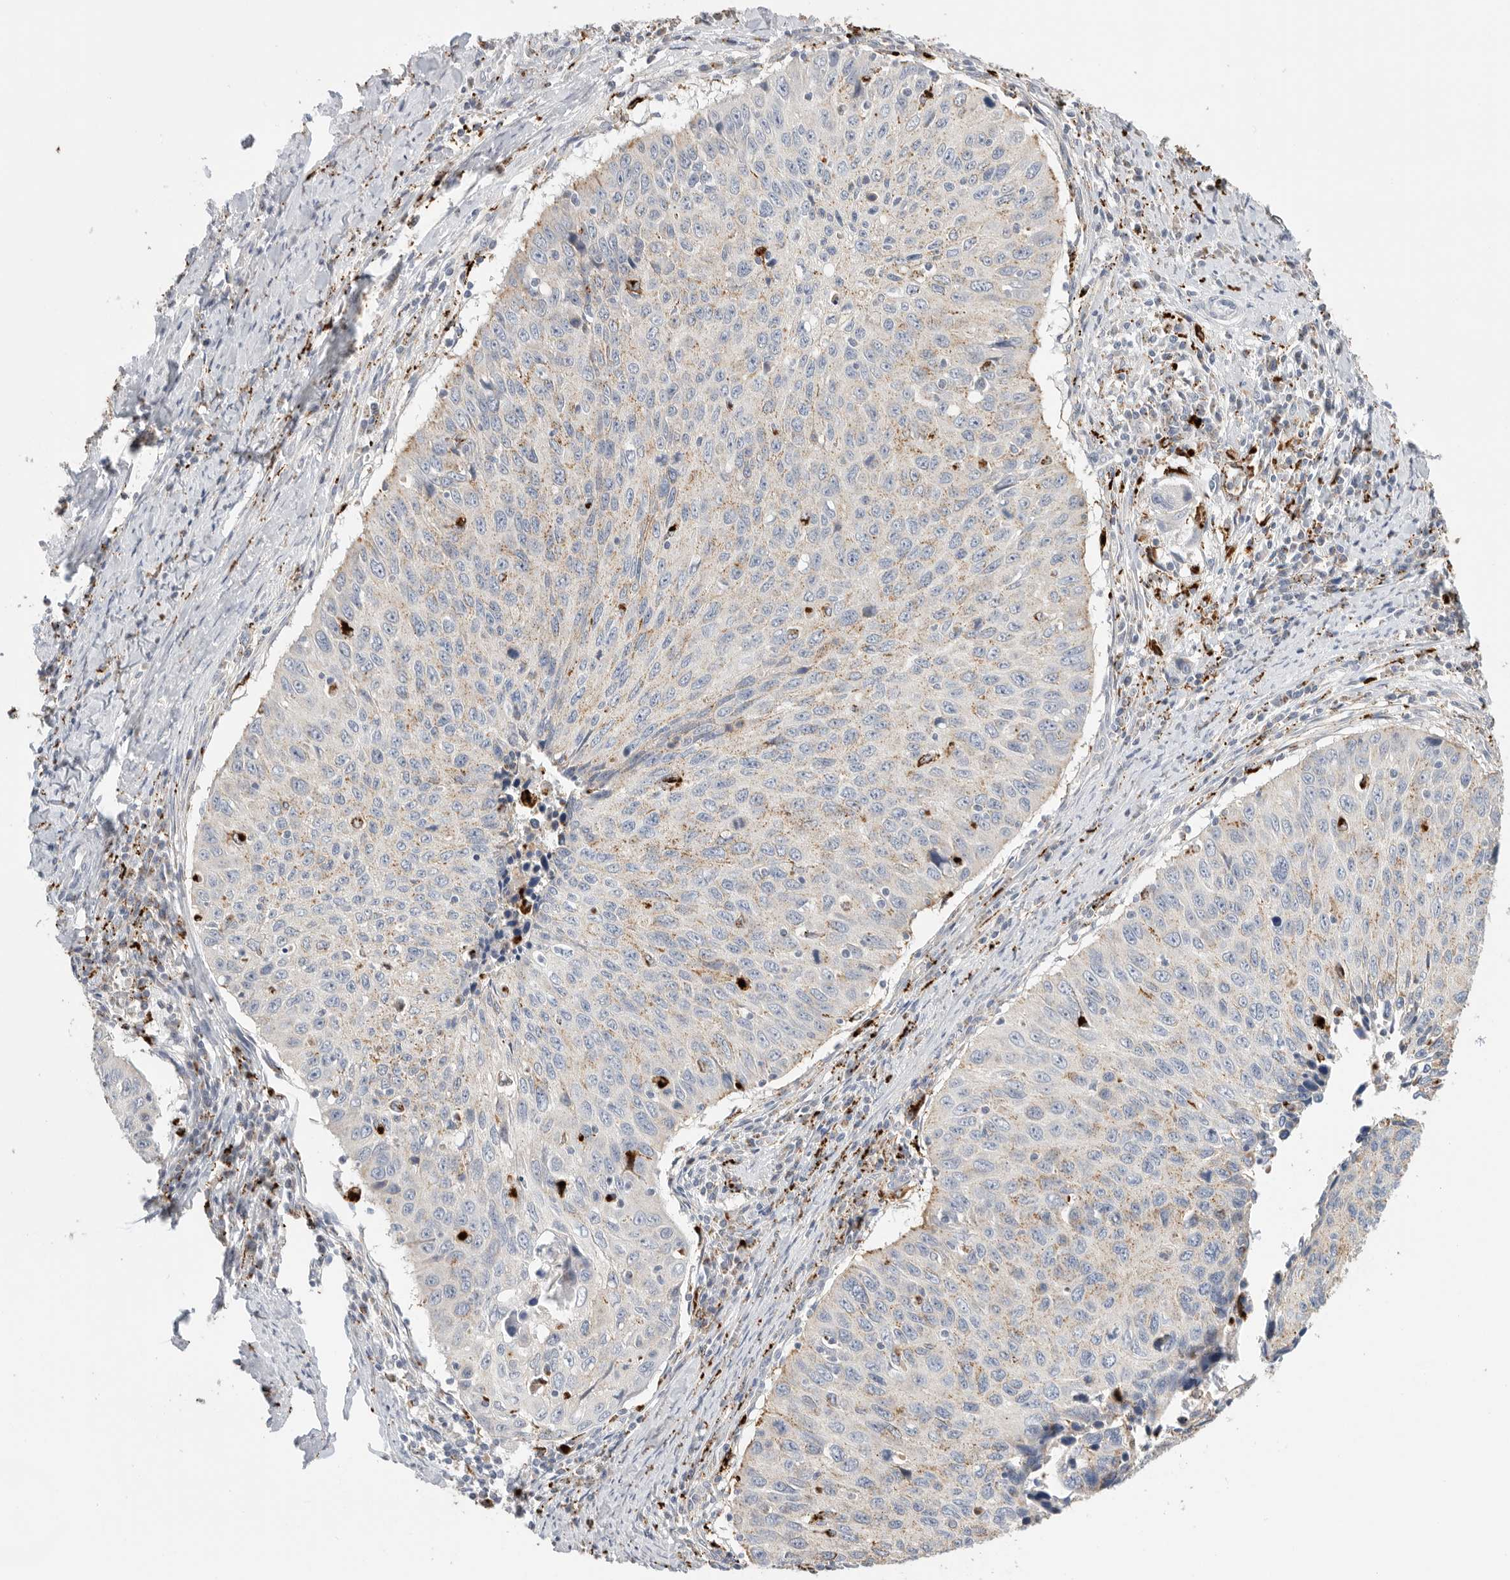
{"staining": {"intensity": "moderate", "quantity": "<25%", "location": "cytoplasmic/membranous,nuclear"}, "tissue": "cervical cancer", "cell_type": "Tumor cells", "image_type": "cancer", "snomed": [{"axis": "morphology", "description": "Squamous cell carcinoma, NOS"}, {"axis": "topography", "description": "Cervix"}], "caption": "Cervical cancer (squamous cell carcinoma) tissue shows moderate cytoplasmic/membranous and nuclear expression in approximately <25% of tumor cells, visualized by immunohistochemistry. (DAB IHC with brightfield microscopy, high magnification).", "gene": "GGH", "patient": {"sex": "female", "age": 53}}